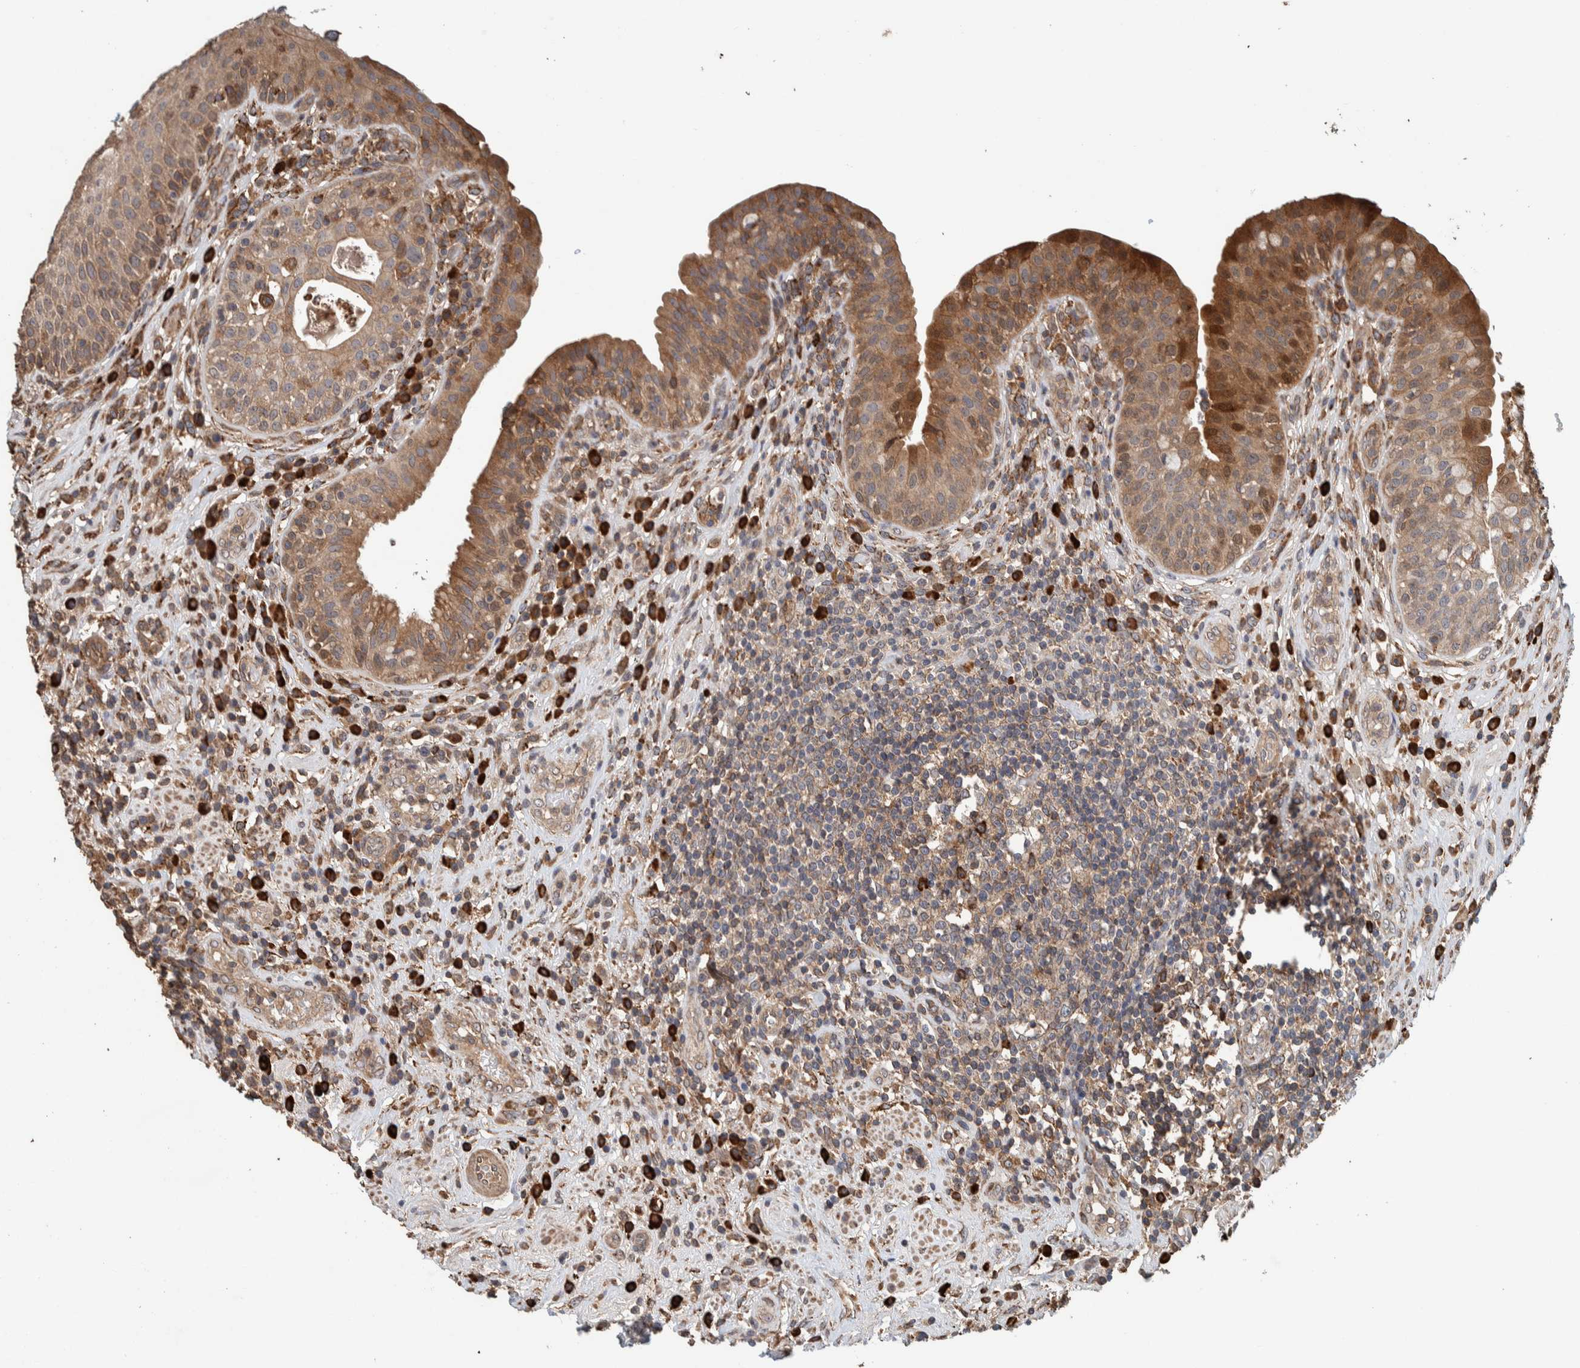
{"staining": {"intensity": "moderate", "quantity": ">75%", "location": "cytoplasmic/membranous"}, "tissue": "urinary bladder", "cell_type": "Urothelial cells", "image_type": "normal", "snomed": [{"axis": "morphology", "description": "Normal tissue, NOS"}, {"axis": "topography", "description": "Urinary bladder"}], "caption": "IHC staining of unremarkable urinary bladder, which shows medium levels of moderate cytoplasmic/membranous expression in approximately >75% of urothelial cells indicating moderate cytoplasmic/membranous protein staining. The staining was performed using DAB (brown) for protein detection and nuclei were counterstained in hematoxylin (blue).", "gene": "PLA2G3", "patient": {"sex": "female", "age": 62}}